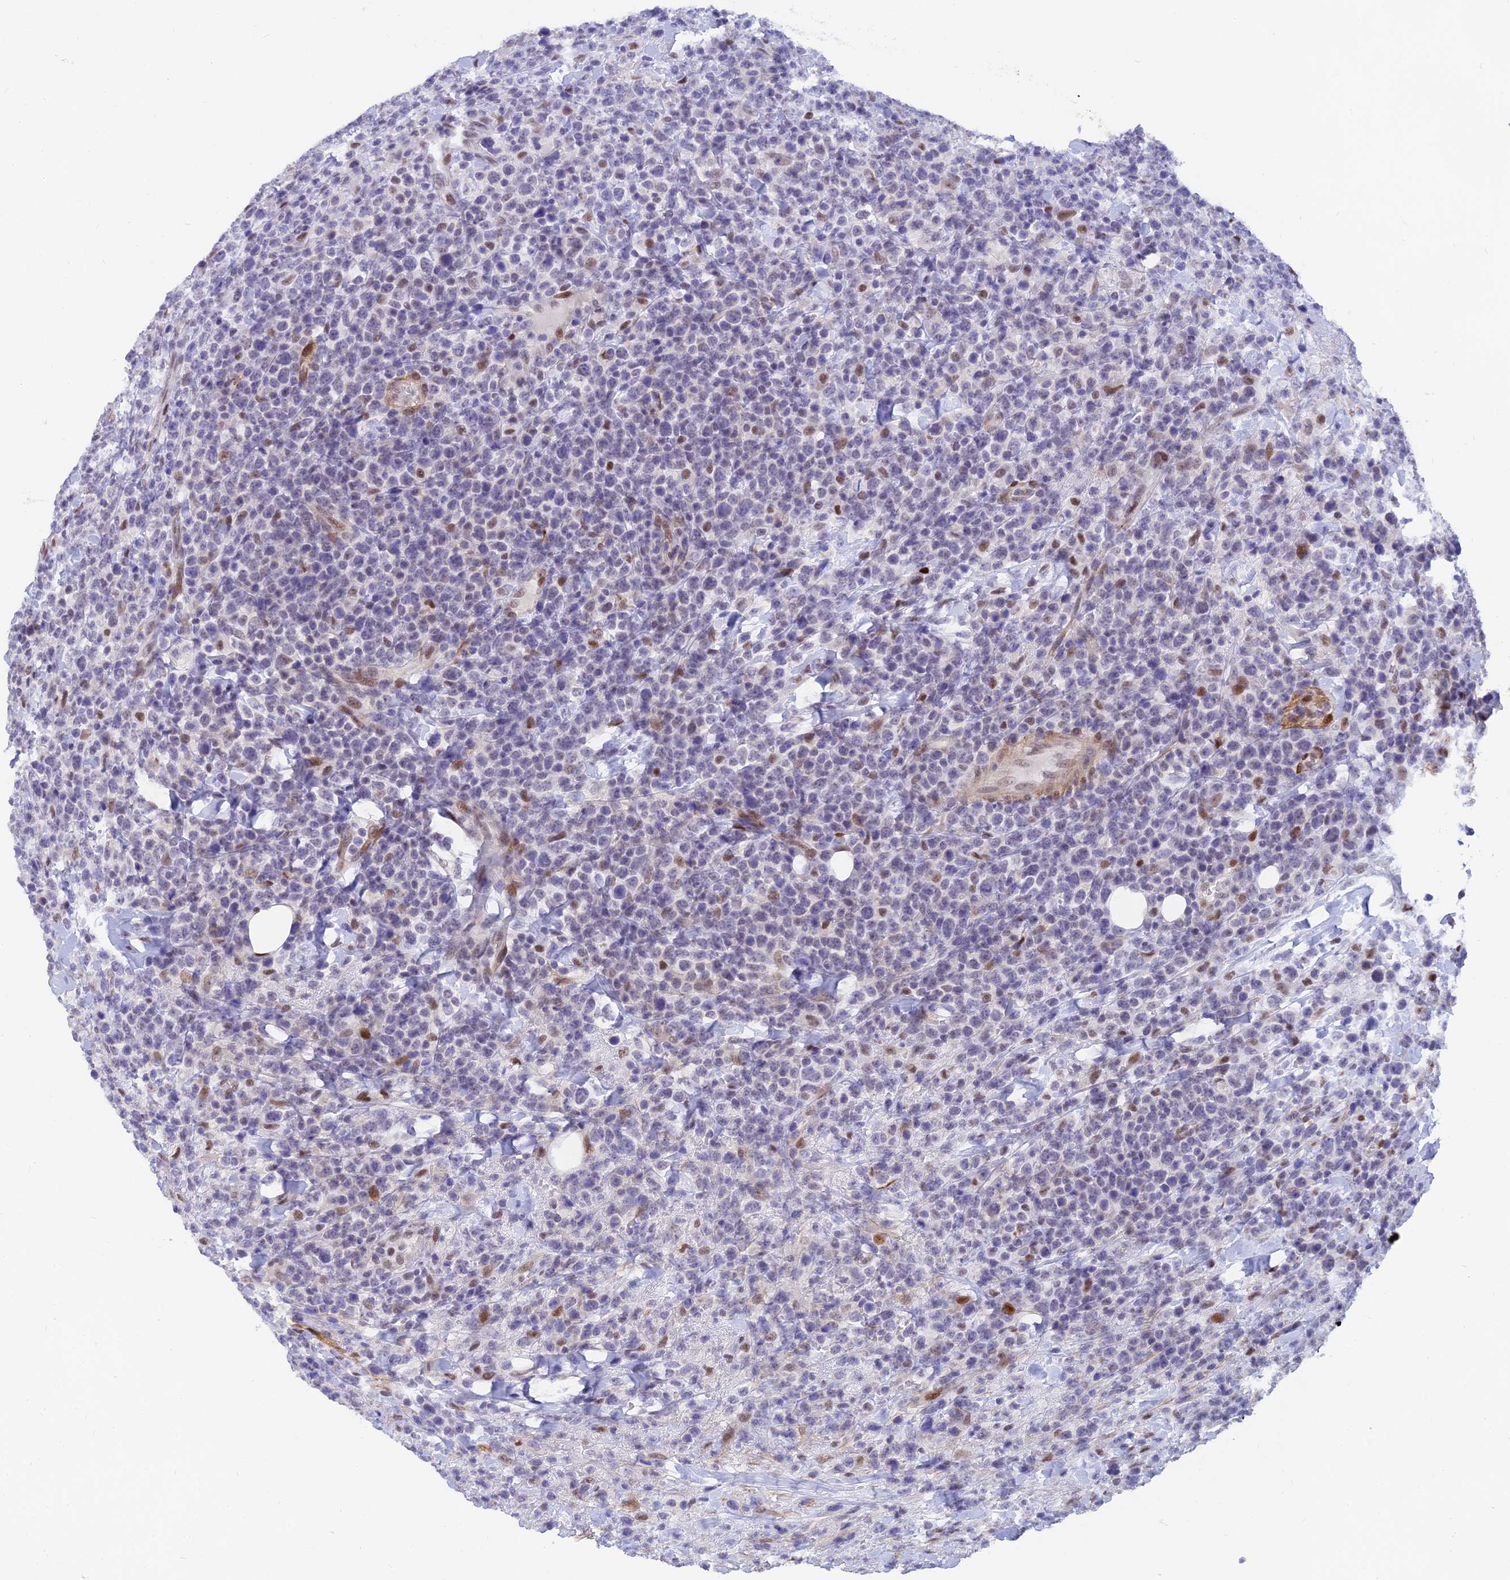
{"staining": {"intensity": "negative", "quantity": "none", "location": "none"}, "tissue": "lymphoma", "cell_type": "Tumor cells", "image_type": "cancer", "snomed": [{"axis": "morphology", "description": "Malignant lymphoma, non-Hodgkin's type, High grade"}, {"axis": "topography", "description": "Colon"}], "caption": "Immunohistochemistry histopathology image of neoplastic tissue: high-grade malignant lymphoma, non-Hodgkin's type stained with DAB (3,3'-diaminobenzidine) shows no significant protein expression in tumor cells. The staining was performed using DAB (3,3'-diaminobenzidine) to visualize the protein expression in brown, while the nuclei were stained in blue with hematoxylin (Magnification: 20x).", "gene": "CLK4", "patient": {"sex": "female", "age": 53}}